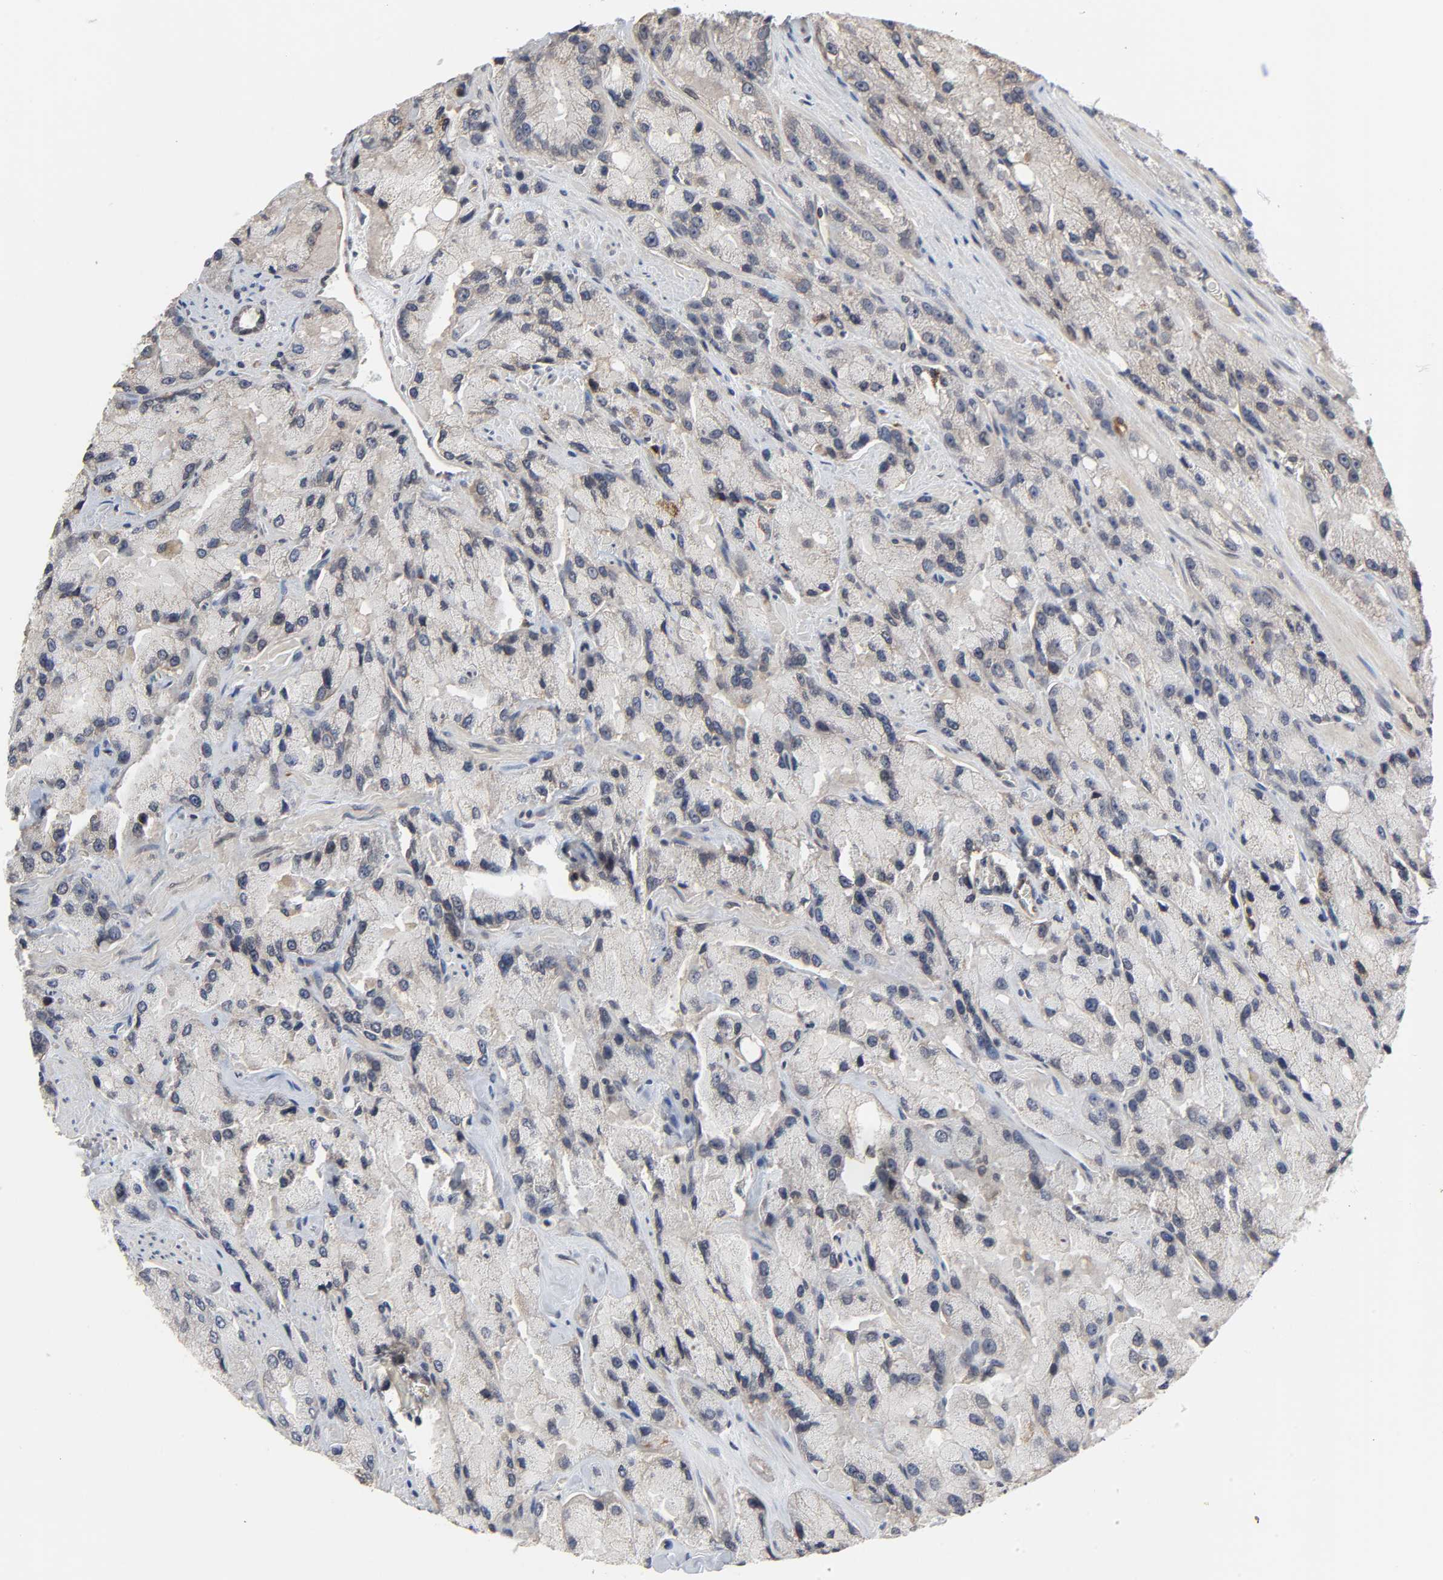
{"staining": {"intensity": "weak", "quantity": "25%-75%", "location": "cytoplasmic/membranous"}, "tissue": "prostate cancer", "cell_type": "Tumor cells", "image_type": "cancer", "snomed": [{"axis": "morphology", "description": "Adenocarcinoma, High grade"}, {"axis": "topography", "description": "Prostate"}], "caption": "IHC histopathology image of neoplastic tissue: human prostate cancer stained using immunohistochemistry displays low levels of weak protein expression localized specifically in the cytoplasmic/membranous of tumor cells, appearing as a cytoplasmic/membranous brown color.", "gene": "CCDC175", "patient": {"sex": "male", "age": 58}}